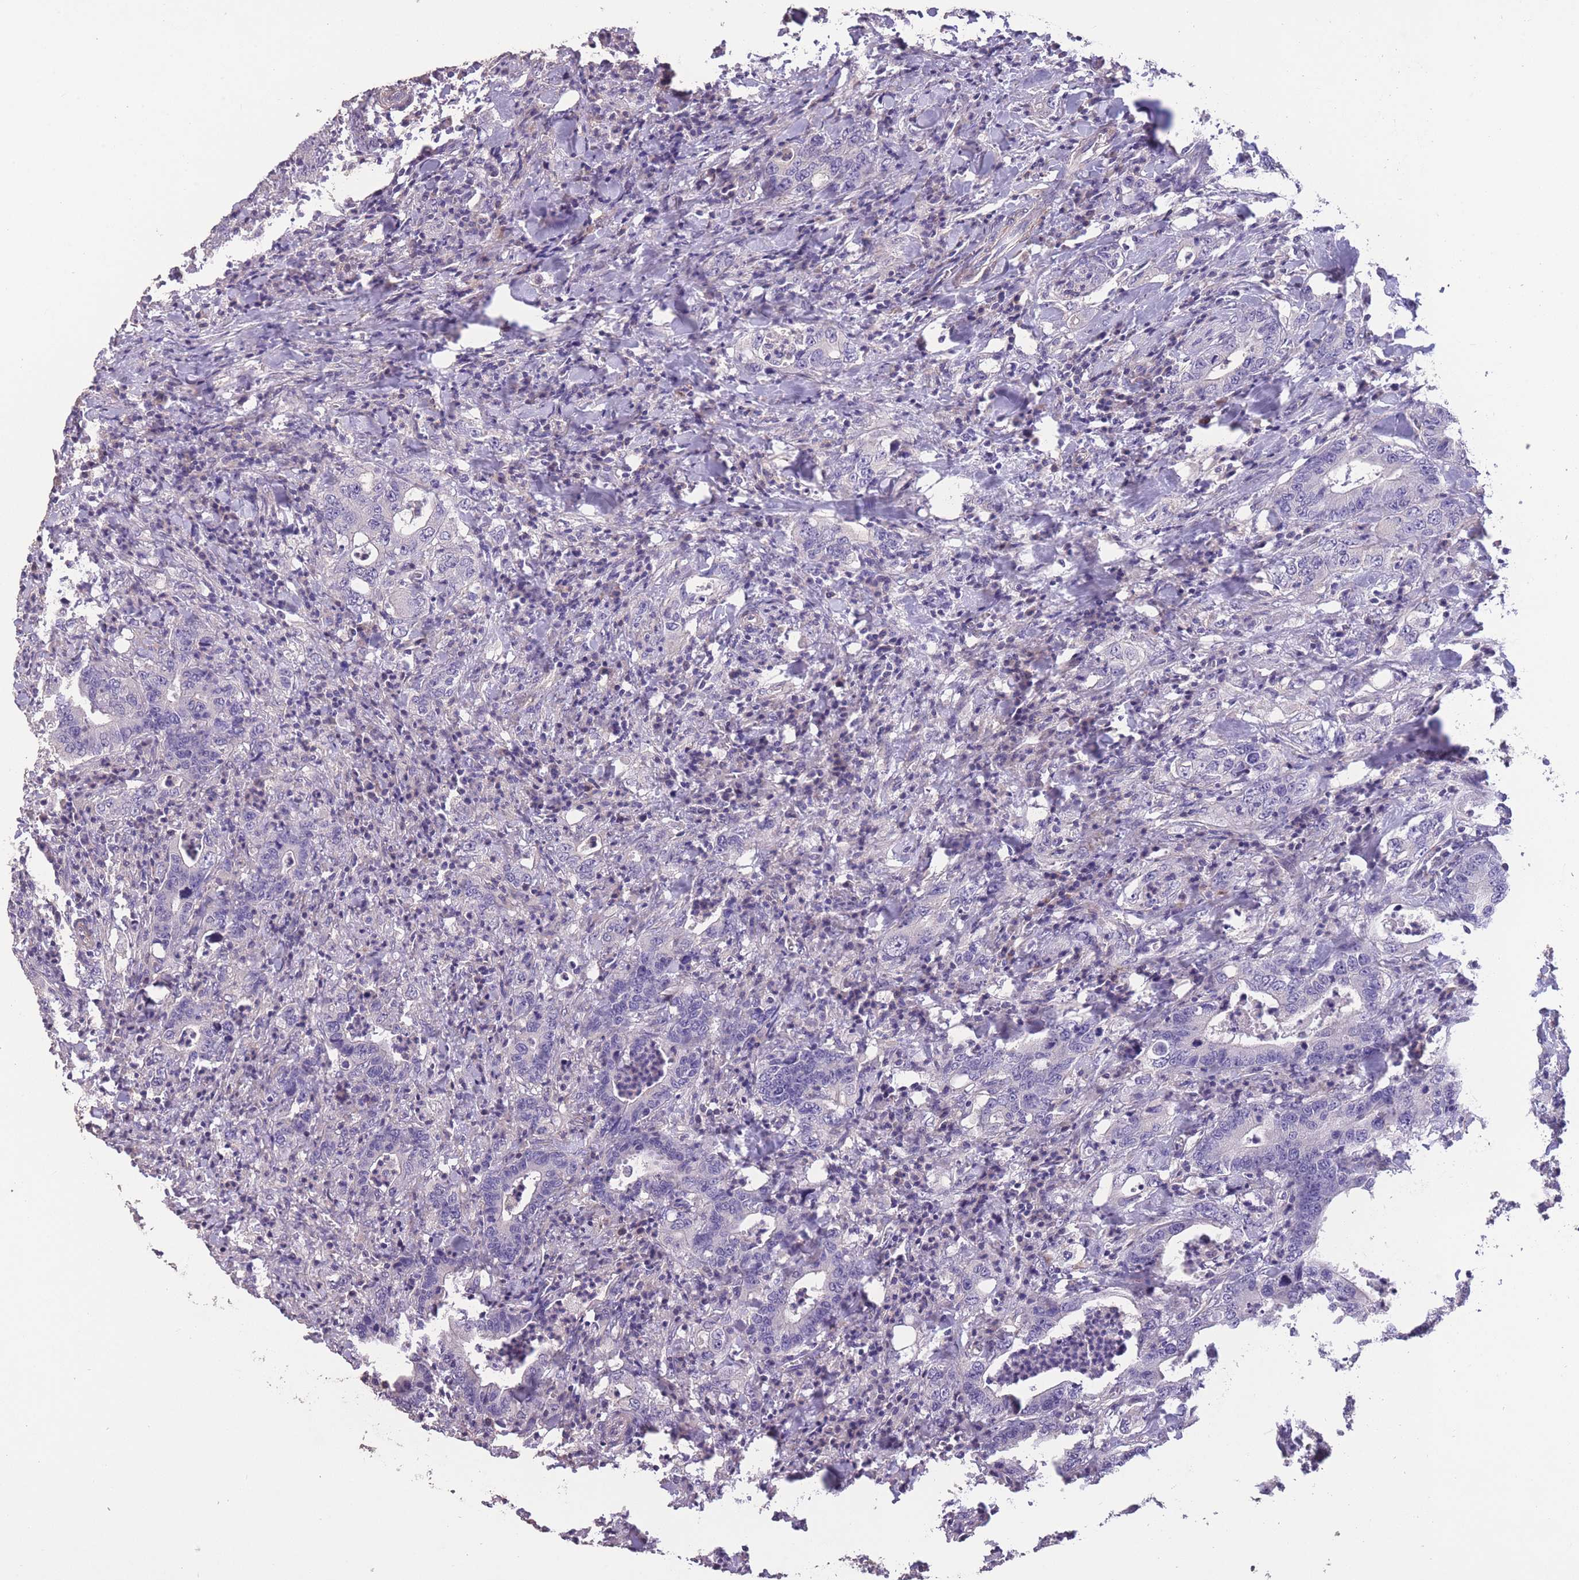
{"staining": {"intensity": "negative", "quantity": "none", "location": "none"}, "tissue": "colorectal cancer", "cell_type": "Tumor cells", "image_type": "cancer", "snomed": [{"axis": "morphology", "description": "Adenocarcinoma, NOS"}, {"axis": "topography", "description": "Colon"}], "caption": "Immunohistochemistry (IHC) of colorectal adenocarcinoma demonstrates no positivity in tumor cells. (Immunohistochemistry, brightfield microscopy, high magnification).", "gene": "RSPH10B", "patient": {"sex": "female", "age": 75}}